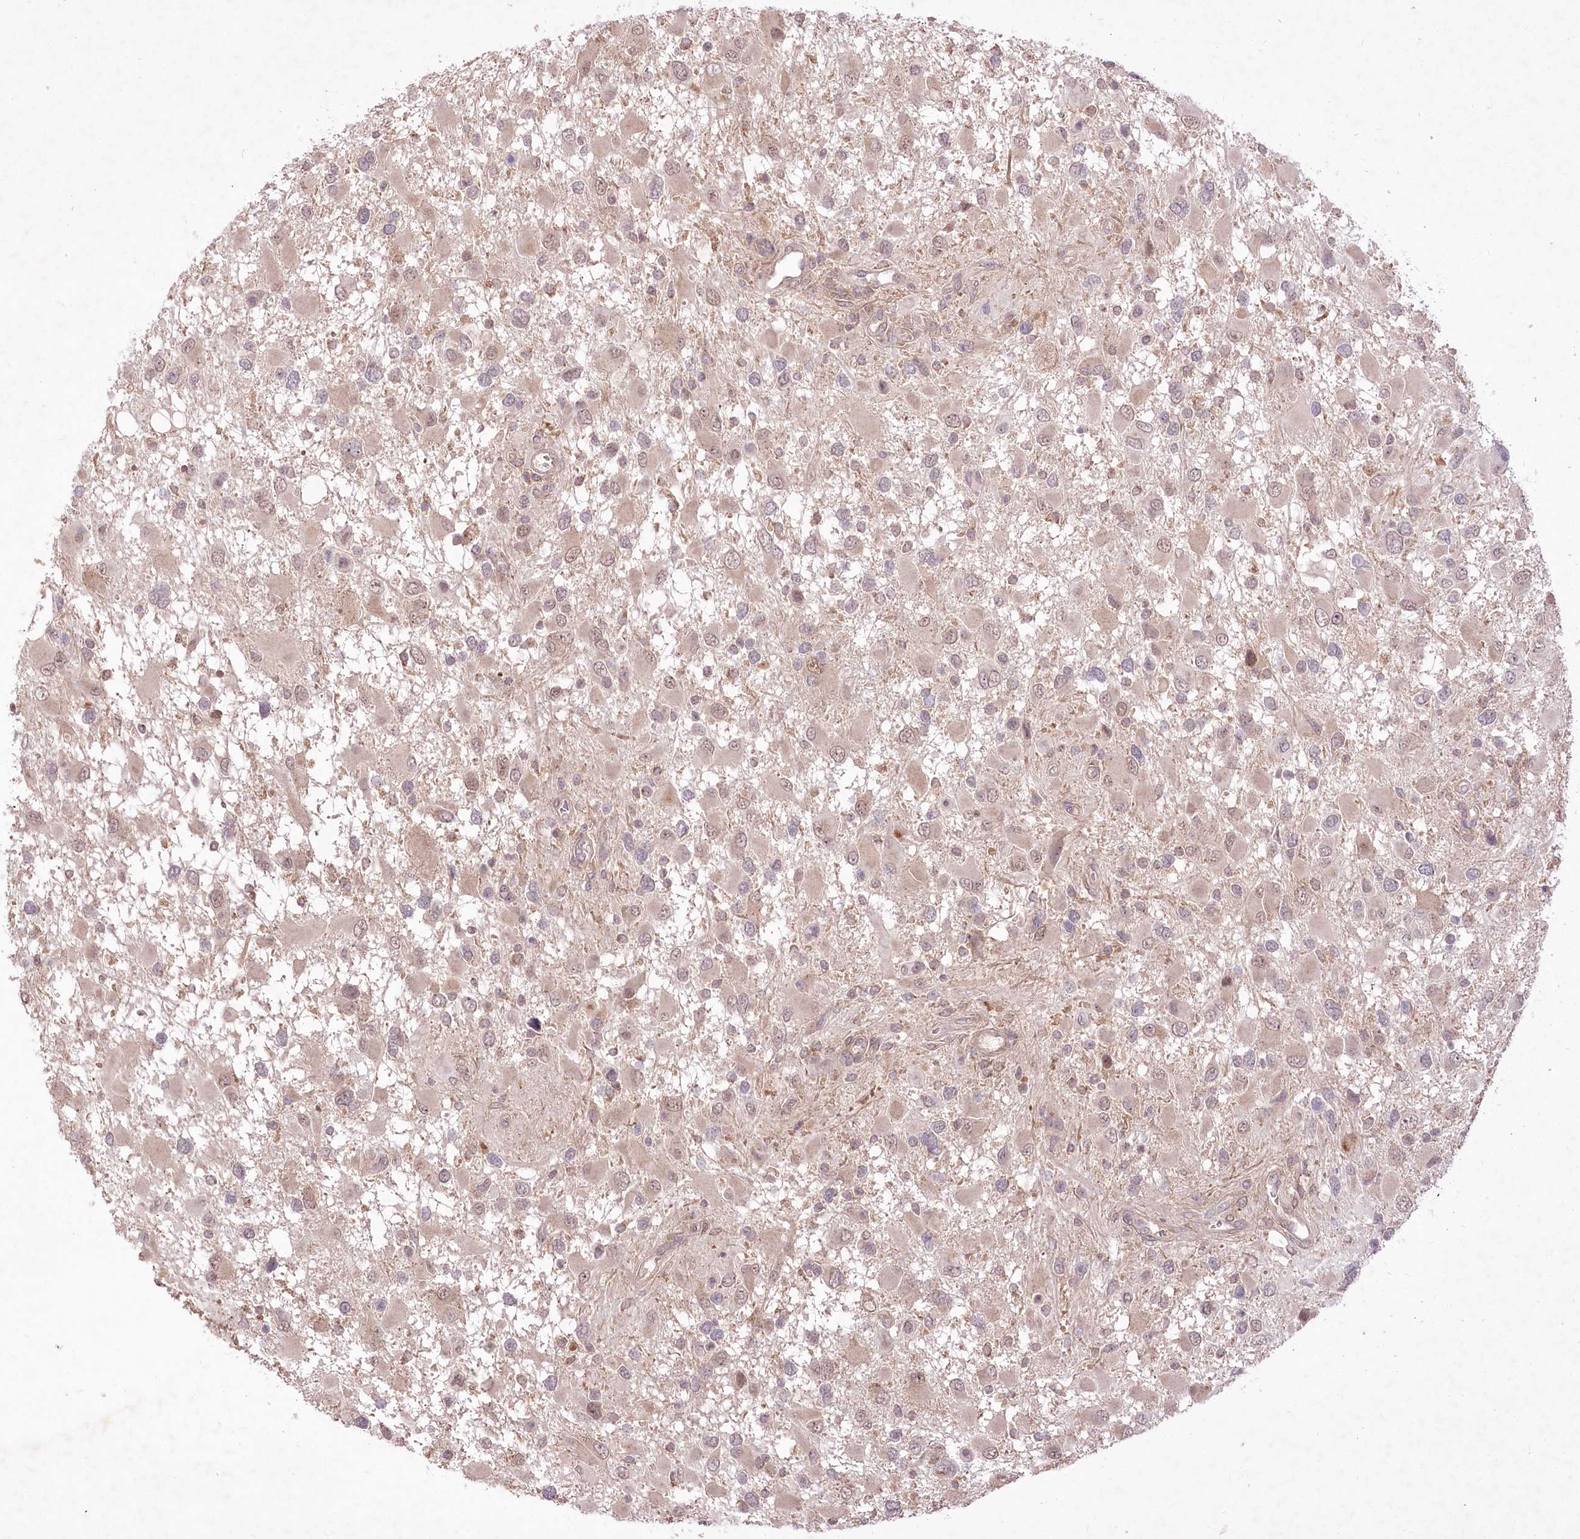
{"staining": {"intensity": "weak", "quantity": "25%-75%", "location": "cytoplasmic/membranous,nuclear"}, "tissue": "glioma", "cell_type": "Tumor cells", "image_type": "cancer", "snomed": [{"axis": "morphology", "description": "Glioma, malignant, High grade"}, {"axis": "topography", "description": "Brain"}], "caption": "Protein analysis of glioma tissue exhibits weak cytoplasmic/membranous and nuclear expression in about 25%-75% of tumor cells.", "gene": "HELT", "patient": {"sex": "male", "age": 53}}